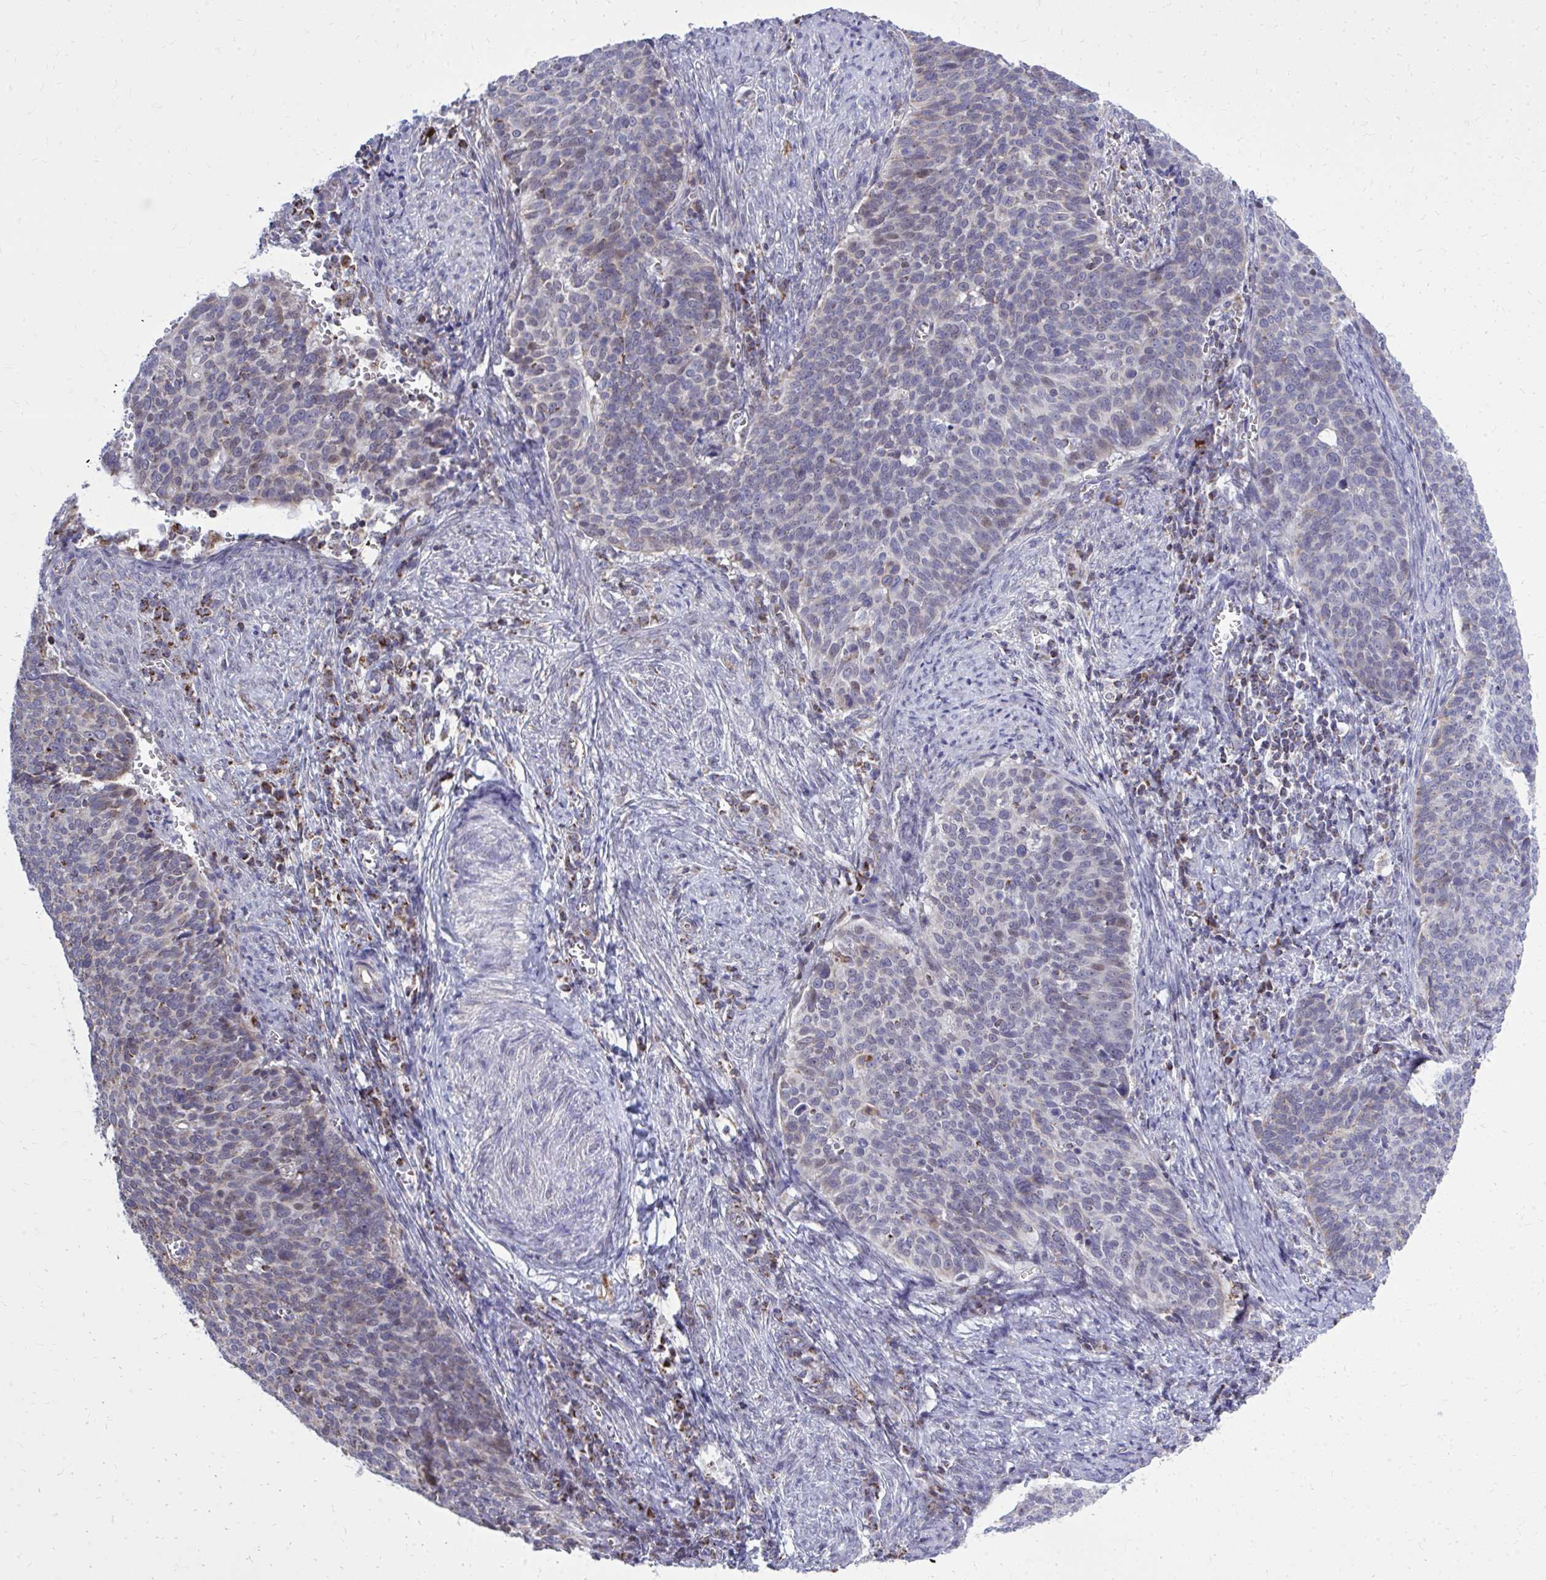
{"staining": {"intensity": "moderate", "quantity": "<25%", "location": "cytoplasmic/membranous,nuclear"}, "tissue": "cervical cancer", "cell_type": "Tumor cells", "image_type": "cancer", "snomed": [{"axis": "morphology", "description": "Normal tissue, NOS"}, {"axis": "morphology", "description": "Squamous cell carcinoma, NOS"}, {"axis": "topography", "description": "Cervix"}], "caption": "Tumor cells reveal moderate cytoplasmic/membranous and nuclear expression in approximately <25% of cells in cervical squamous cell carcinoma. (DAB (3,3'-diaminobenzidine) IHC with brightfield microscopy, high magnification).", "gene": "ZNF362", "patient": {"sex": "female", "age": 39}}